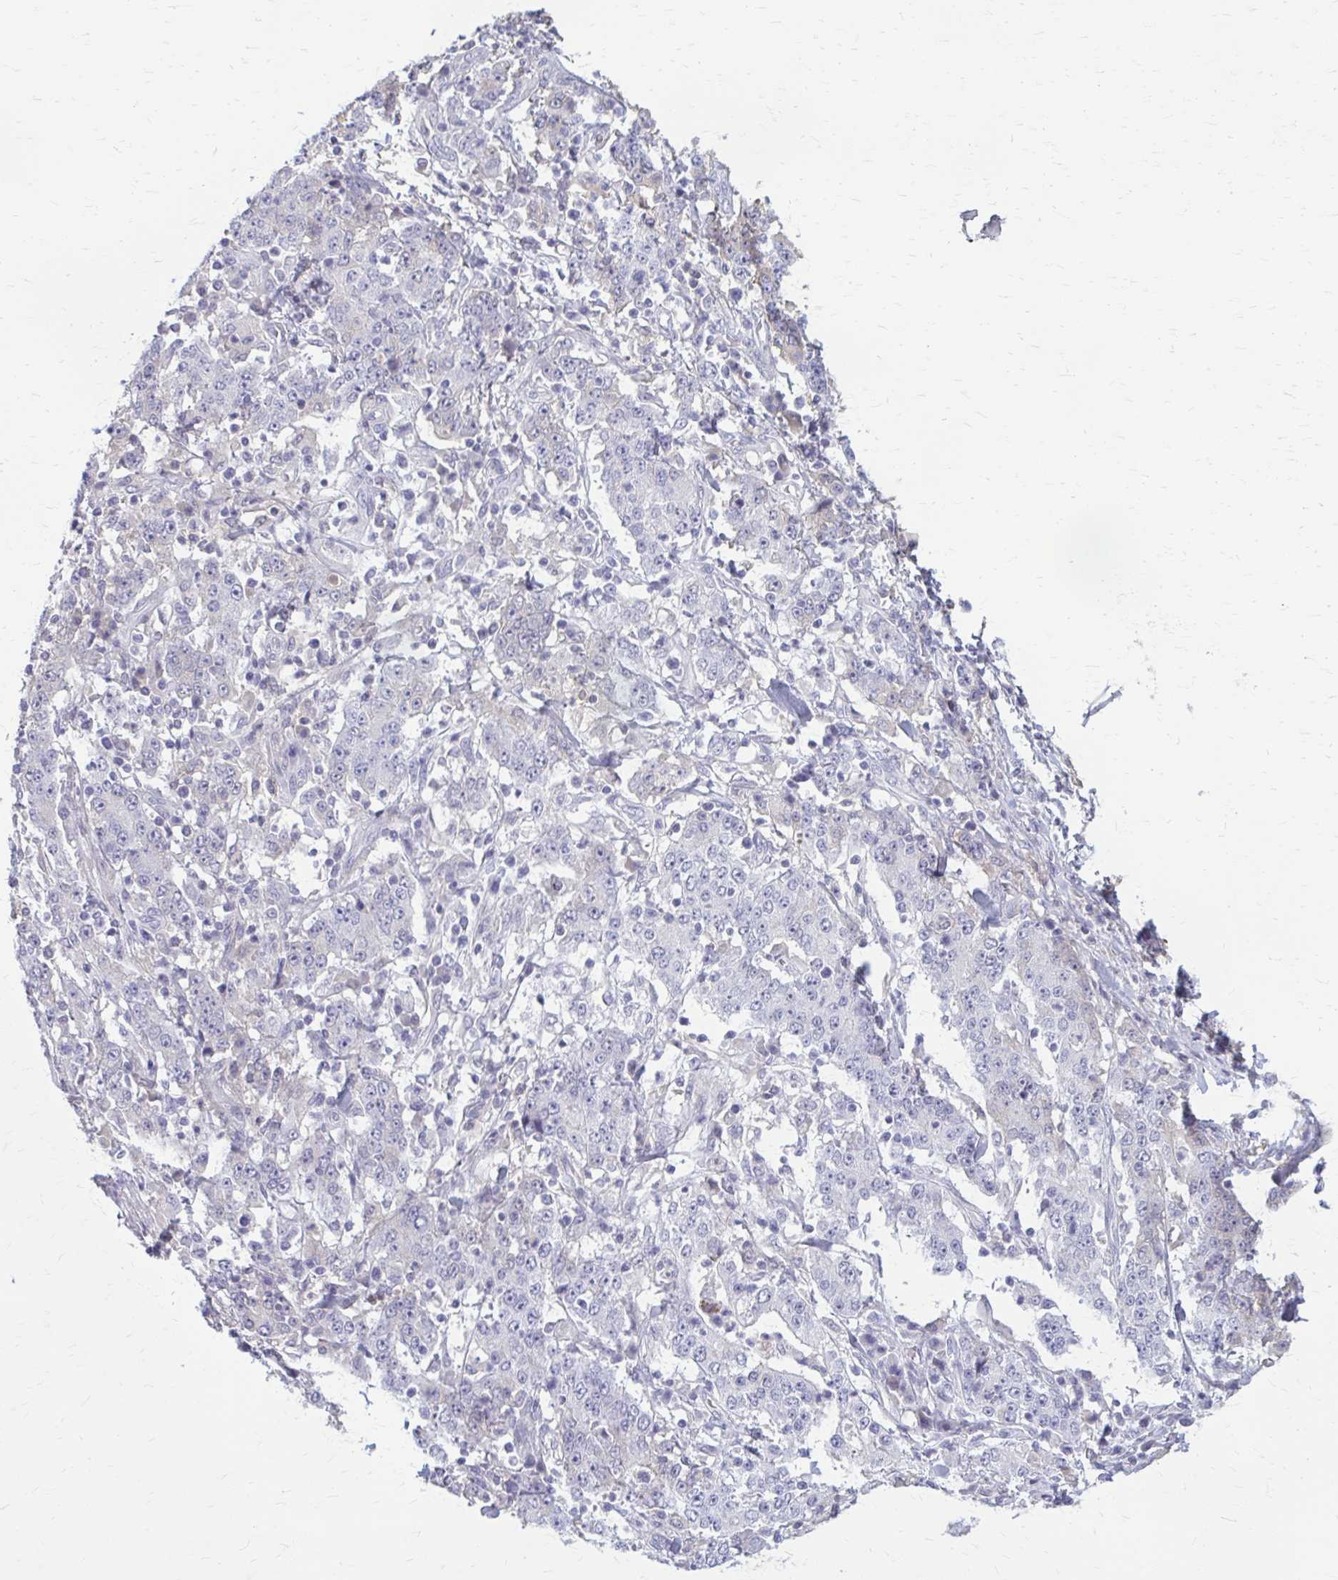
{"staining": {"intensity": "negative", "quantity": "none", "location": "none"}, "tissue": "stomach cancer", "cell_type": "Tumor cells", "image_type": "cancer", "snomed": [{"axis": "morphology", "description": "Normal tissue, NOS"}, {"axis": "morphology", "description": "Adenocarcinoma, NOS"}, {"axis": "topography", "description": "Stomach, upper"}, {"axis": "topography", "description": "Stomach"}], "caption": "Image shows no significant protein positivity in tumor cells of stomach cancer.", "gene": "SERPIND1", "patient": {"sex": "male", "age": 59}}